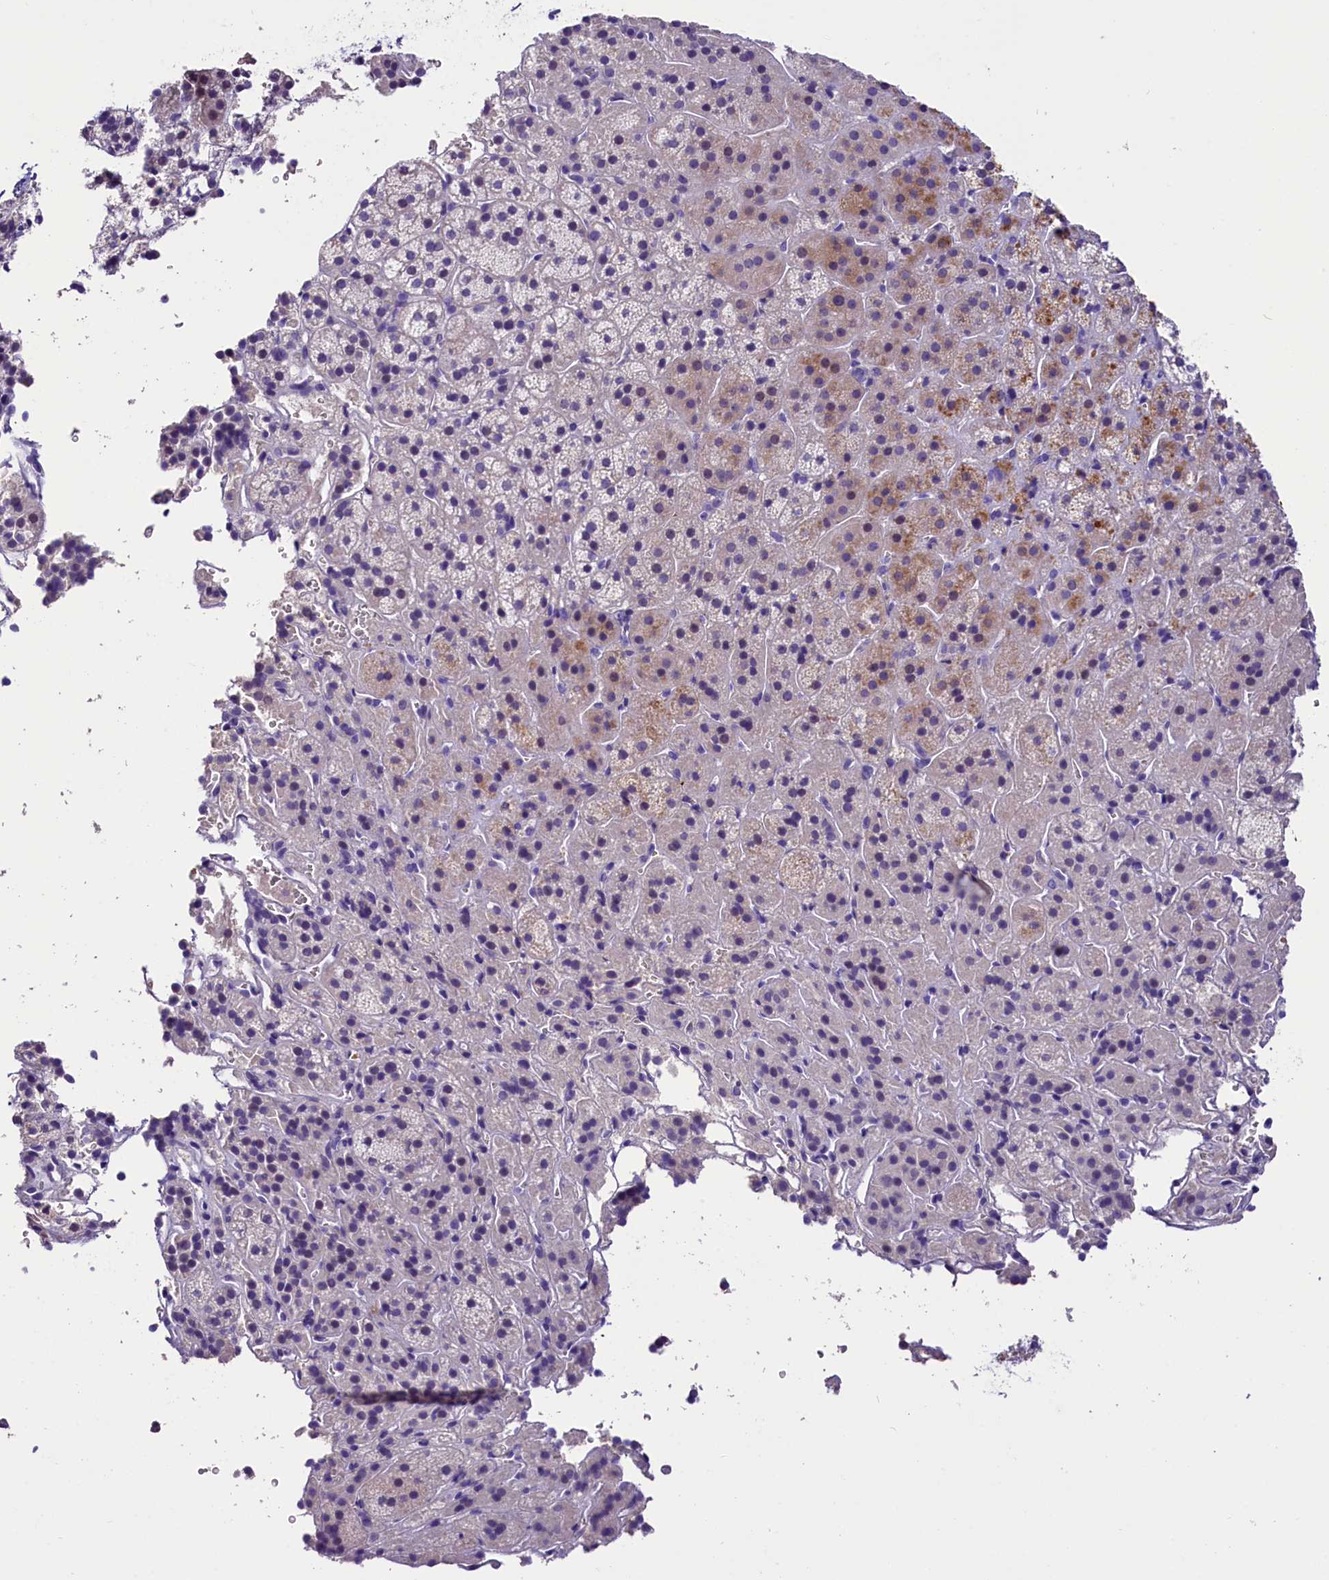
{"staining": {"intensity": "moderate", "quantity": "<25%", "location": "cytoplasmic/membranous"}, "tissue": "adrenal gland", "cell_type": "Glandular cells", "image_type": "normal", "snomed": [{"axis": "morphology", "description": "Normal tissue, NOS"}, {"axis": "topography", "description": "Adrenal gland"}], "caption": "A micrograph of human adrenal gland stained for a protein shows moderate cytoplasmic/membranous brown staining in glandular cells.", "gene": "MEX3B", "patient": {"sex": "female", "age": 44}}